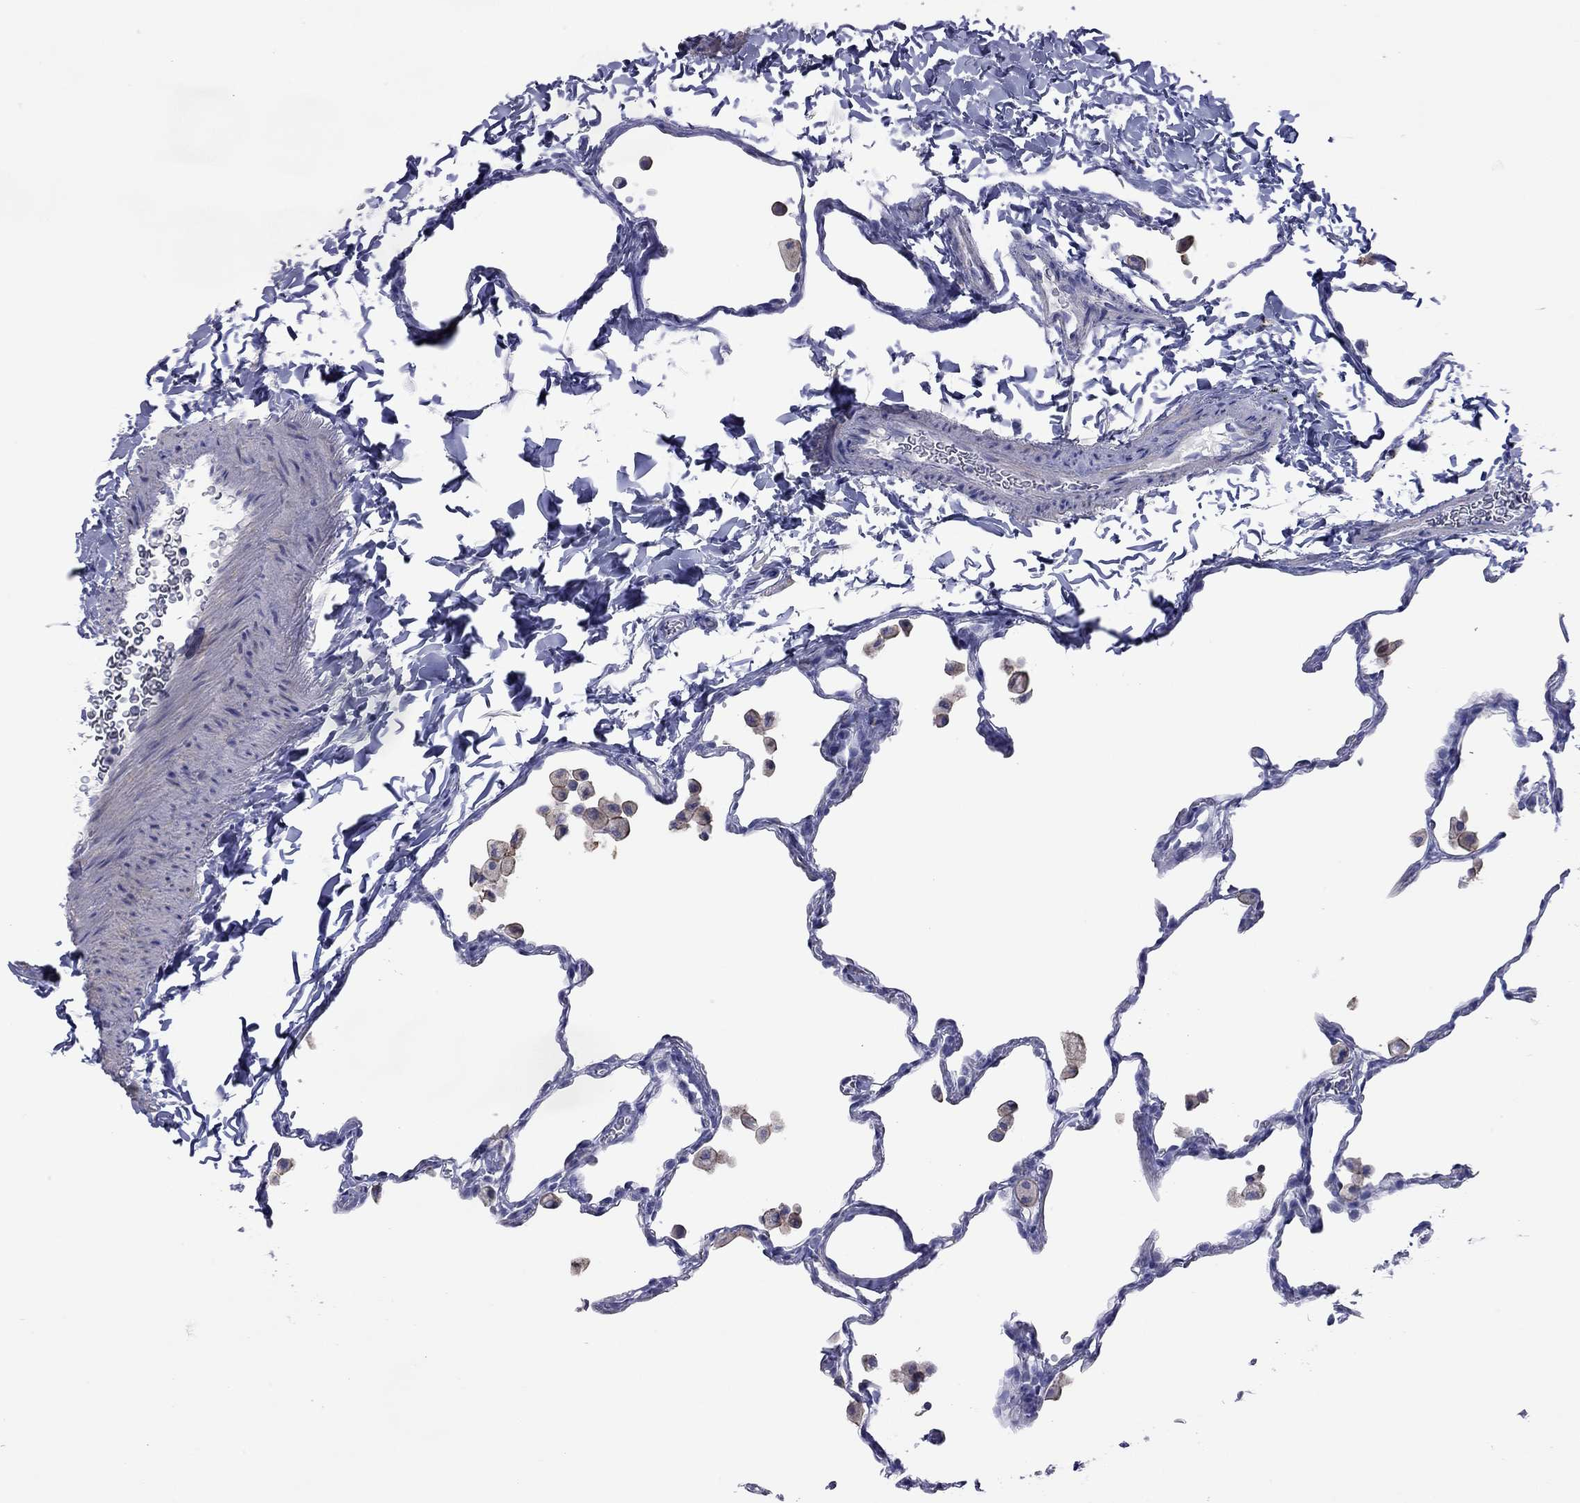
{"staining": {"intensity": "negative", "quantity": "none", "location": "none"}, "tissue": "lung", "cell_type": "Alveolar cells", "image_type": "normal", "snomed": [{"axis": "morphology", "description": "Normal tissue, NOS"}, {"axis": "topography", "description": "Lung"}], "caption": "This micrograph is of normal lung stained with immunohistochemistry to label a protein in brown with the nuclei are counter-stained blue. There is no positivity in alveolar cells.", "gene": "ACTL7B", "patient": {"sex": "female", "age": 47}}